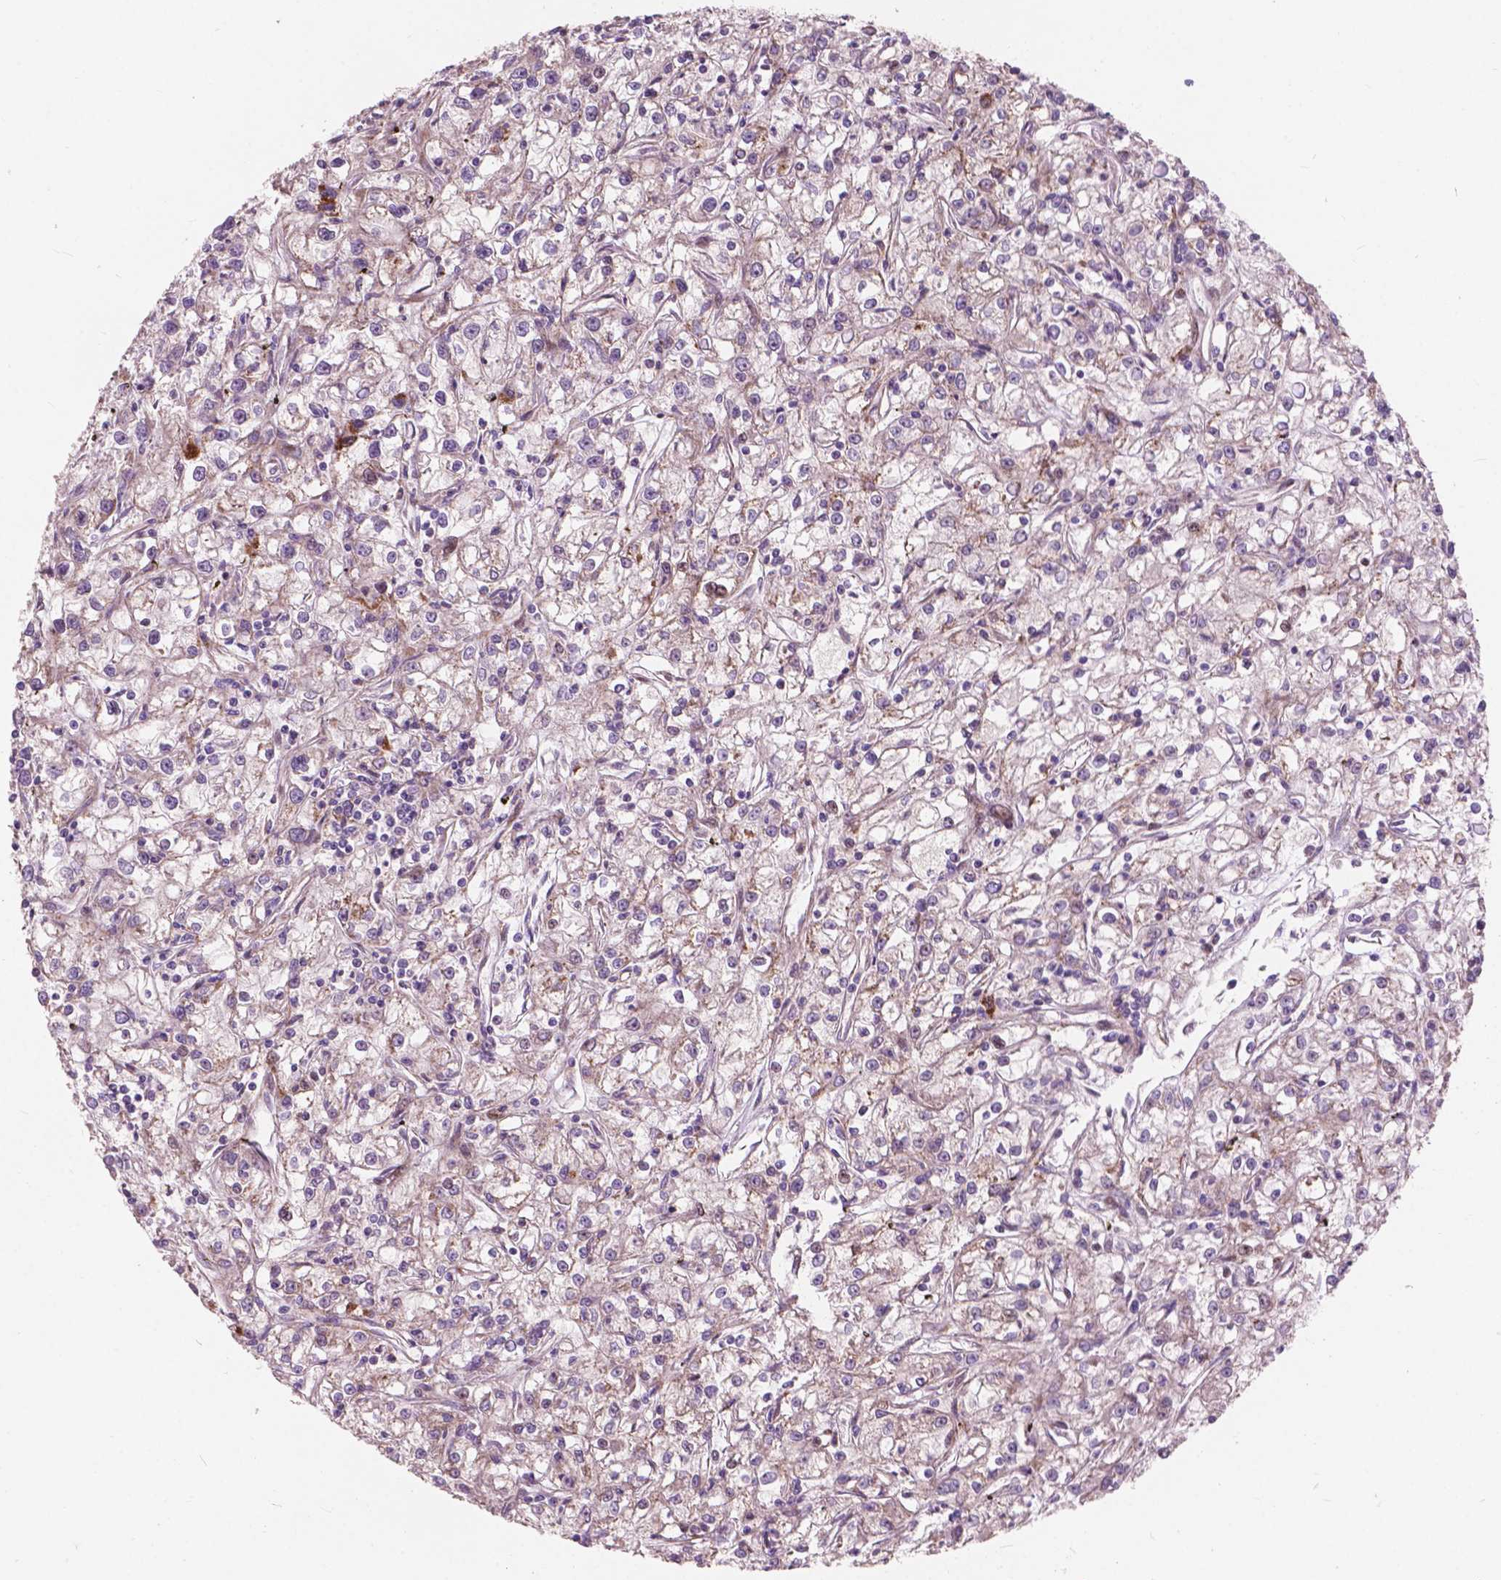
{"staining": {"intensity": "weak", "quantity": "25%-75%", "location": "cytoplasmic/membranous"}, "tissue": "renal cancer", "cell_type": "Tumor cells", "image_type": "cancer", "snomed": [{"axis": "morphology", "description": "Adenocarcinoma, NOS"}, {"axis": "topography", "description": "Kidney"}], "caption": "Immunohistochemical staining of human renal cancer reveals low levels of weak cytoplasmic/membranous protein expression in about 25%-75% of tumor cells. The protein is shown in brown color, while the nuclei are stained blue.", "gene": "MORN1", "patient": {"sex": "female", "age": 59}}